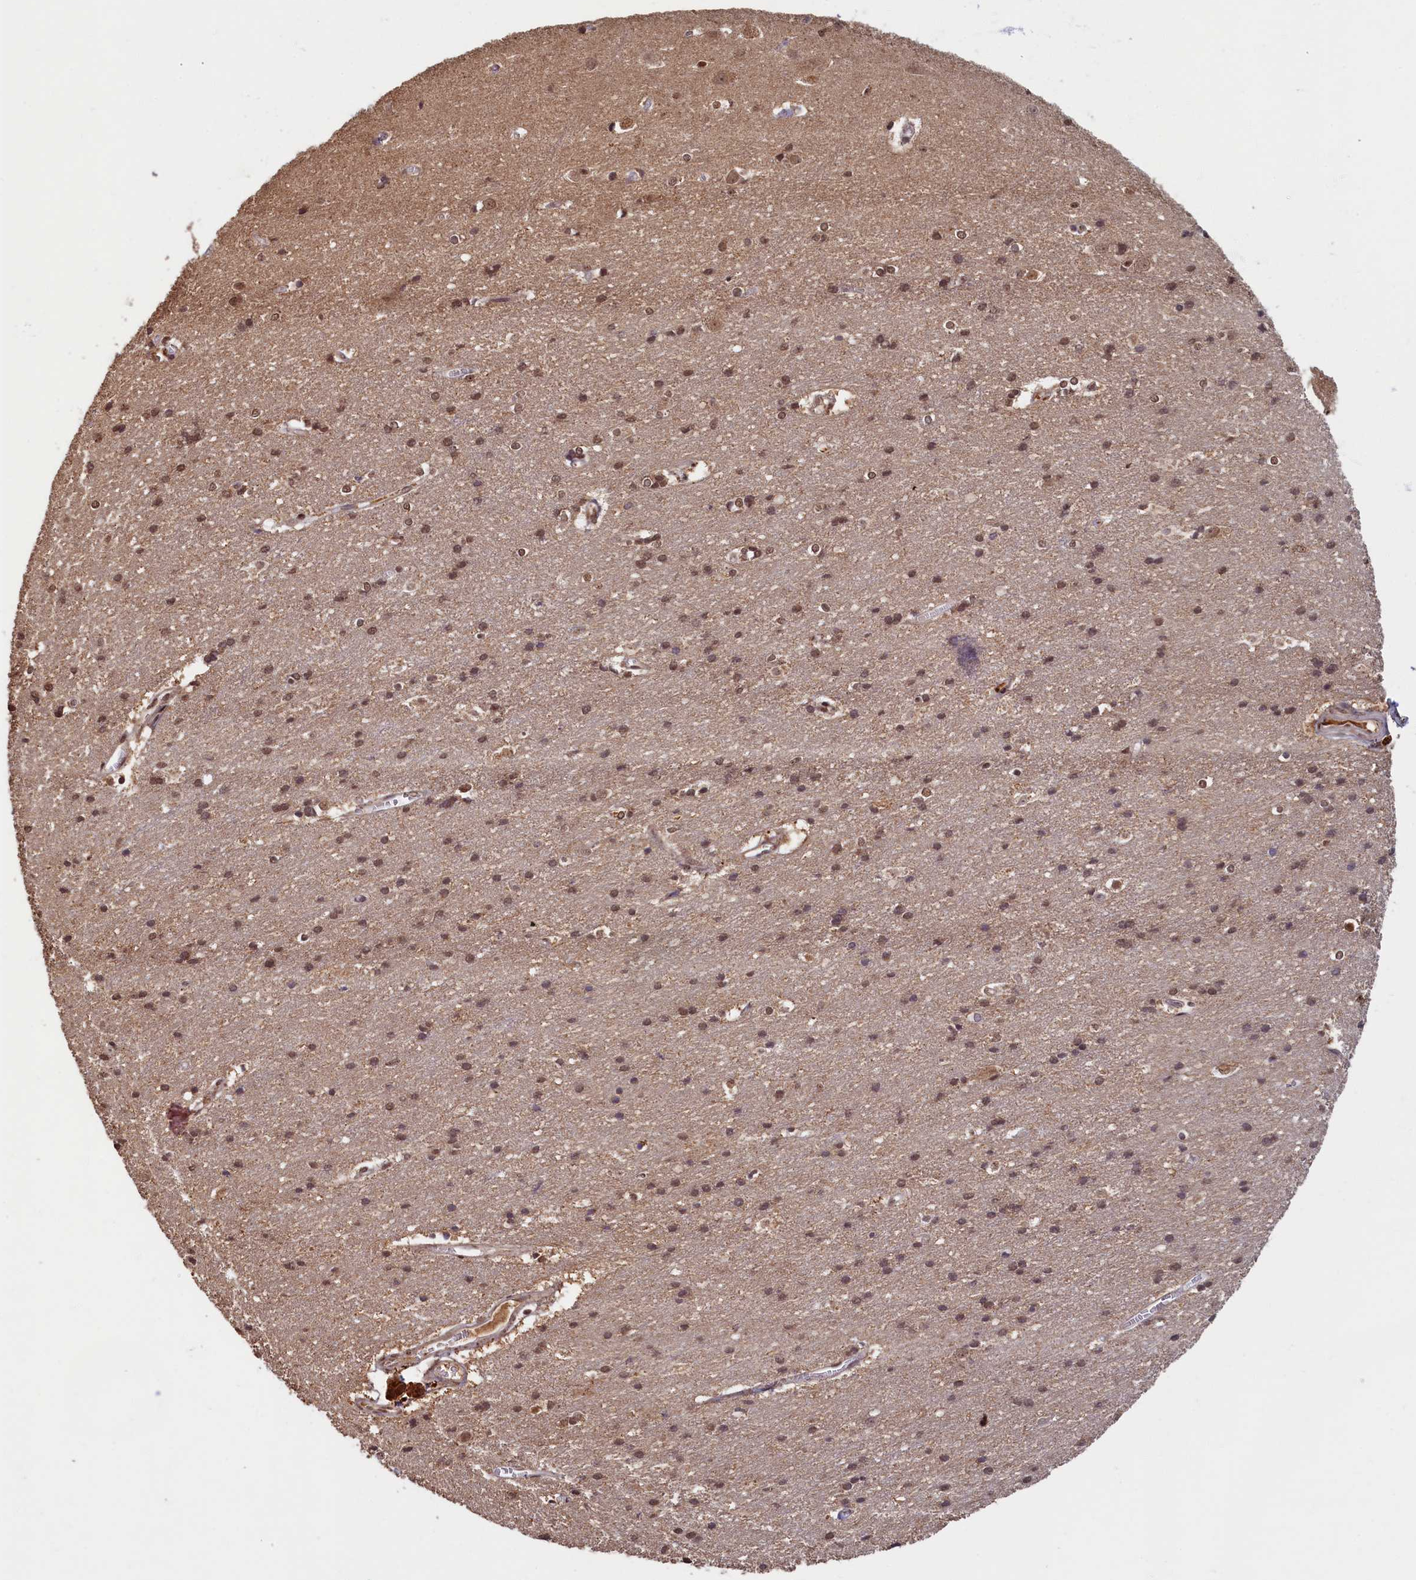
{"staining": {"intensity": "moderate", "quantity": ">75%", "location": "nuclear"}, "tissue": "cerebral cortex", "cell_type": "Endothelial cells", "image_type": "normal", "snomed": [{"axis": "morphology", "description": "Normal tissue, NOS"}, {"axis": "topography", "description": "Cerebral cortex"}], "caption": "Immunohistochemical staining of unremarkable human cerebral cortex demonstrates moderate nuclear protein staining in about >75% of endothelial cells.", "gene": "BRCA1", "patient": {"sex": "male", "age": 54}}